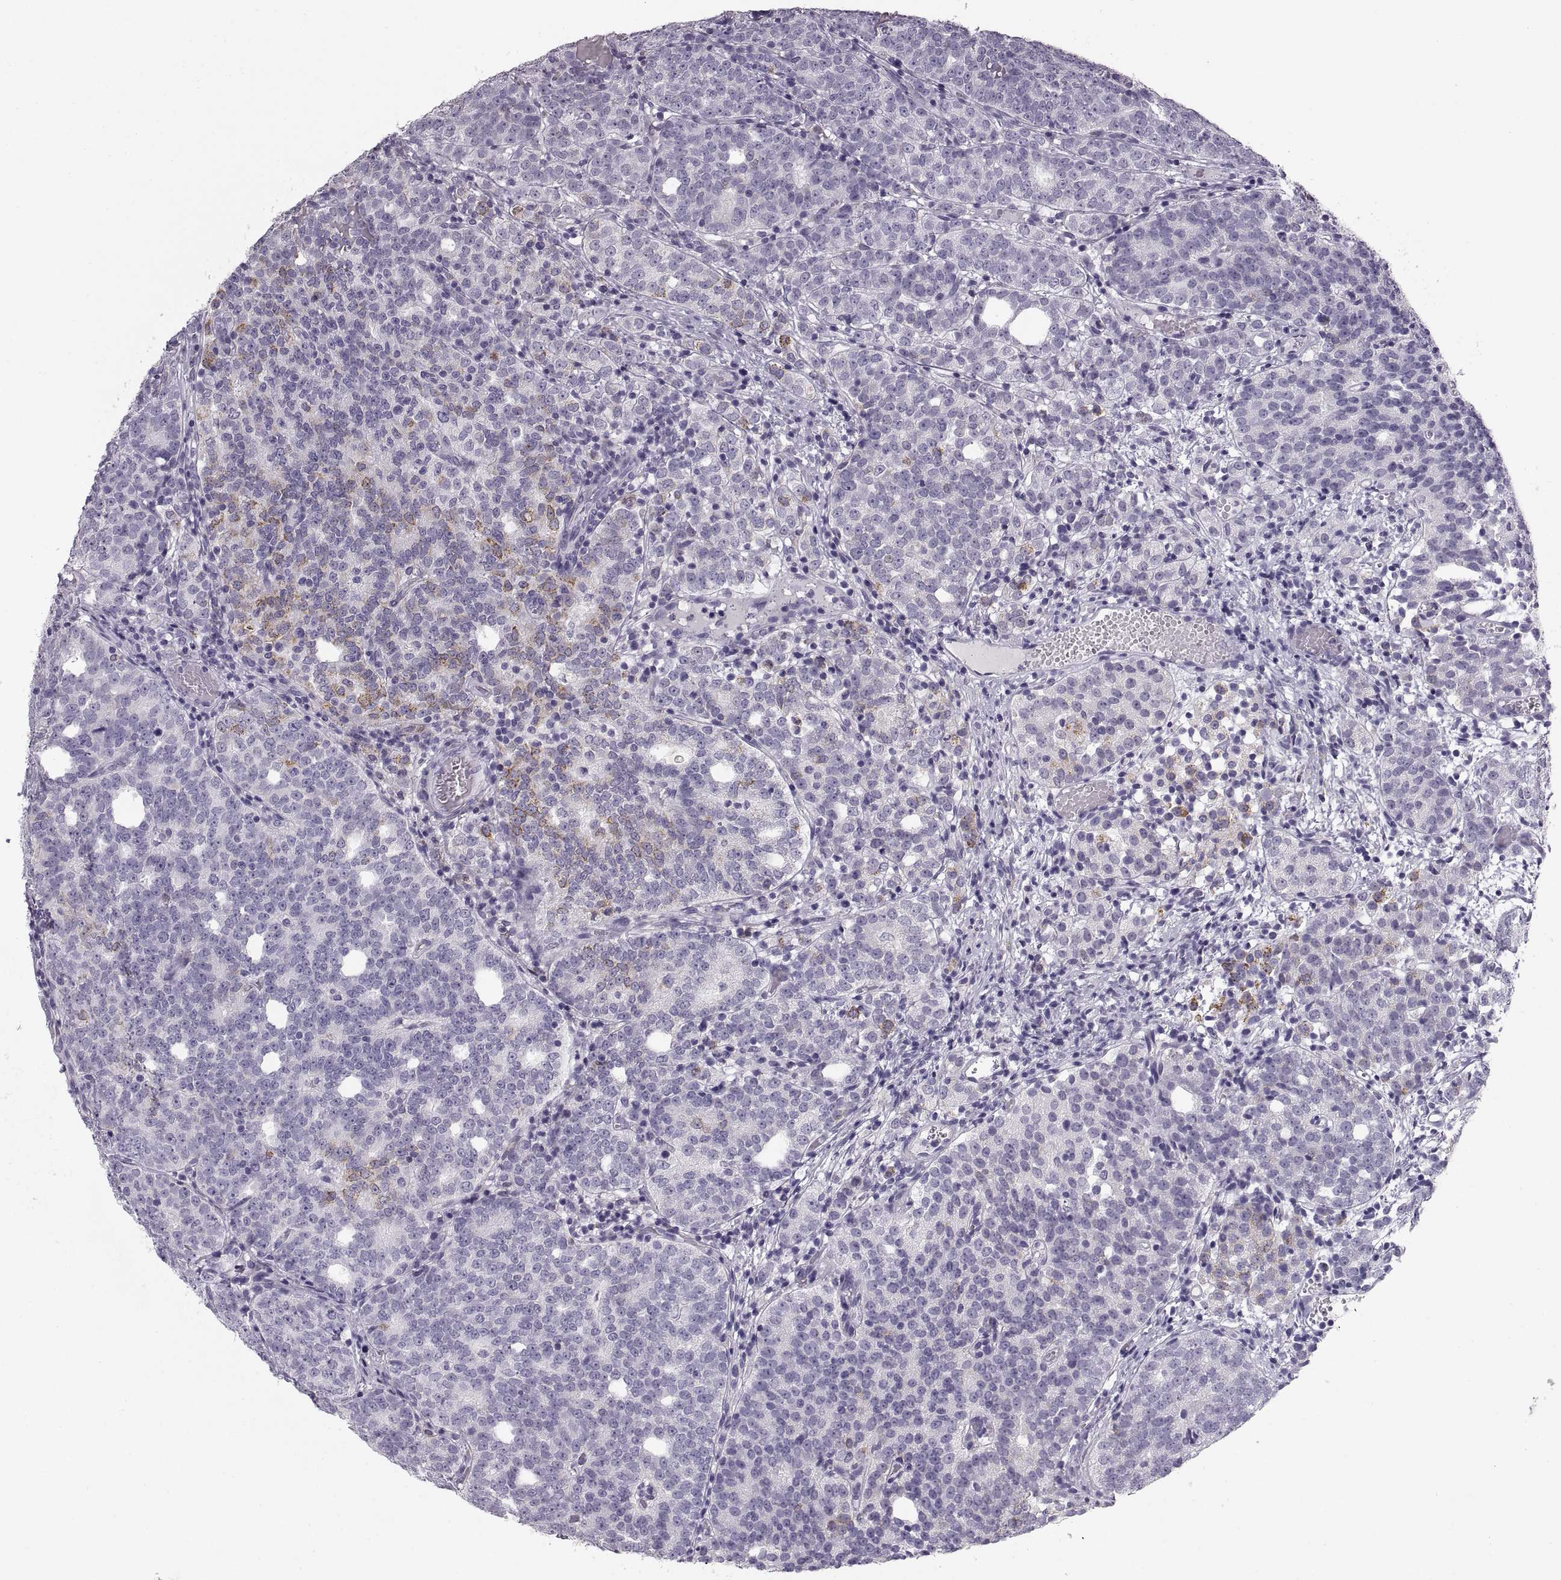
{"staining": {"intensity": "moderate", "quantity": "<25%", "location": "cytoplasmic/membranous"}, "tissue": "prostate cancer", "cell_type": "Tumor cells", "image_type": "cancer", "snomed": [{"axis": "morphology", "description": "Adenocarcinoma, High grade"}, {"axis": "topography", "description": "Prostate"}], "caption": "The photomicrograph displays immunohistochemical staining of prostate cancer (adenocarcinoma (high-grade)). There is moderate cytoplasmic/membranous expression is seen in approximately <25% of tumor cells.", "gene": "COL9A3", "patient": {"sex": "male", "age": 53}}